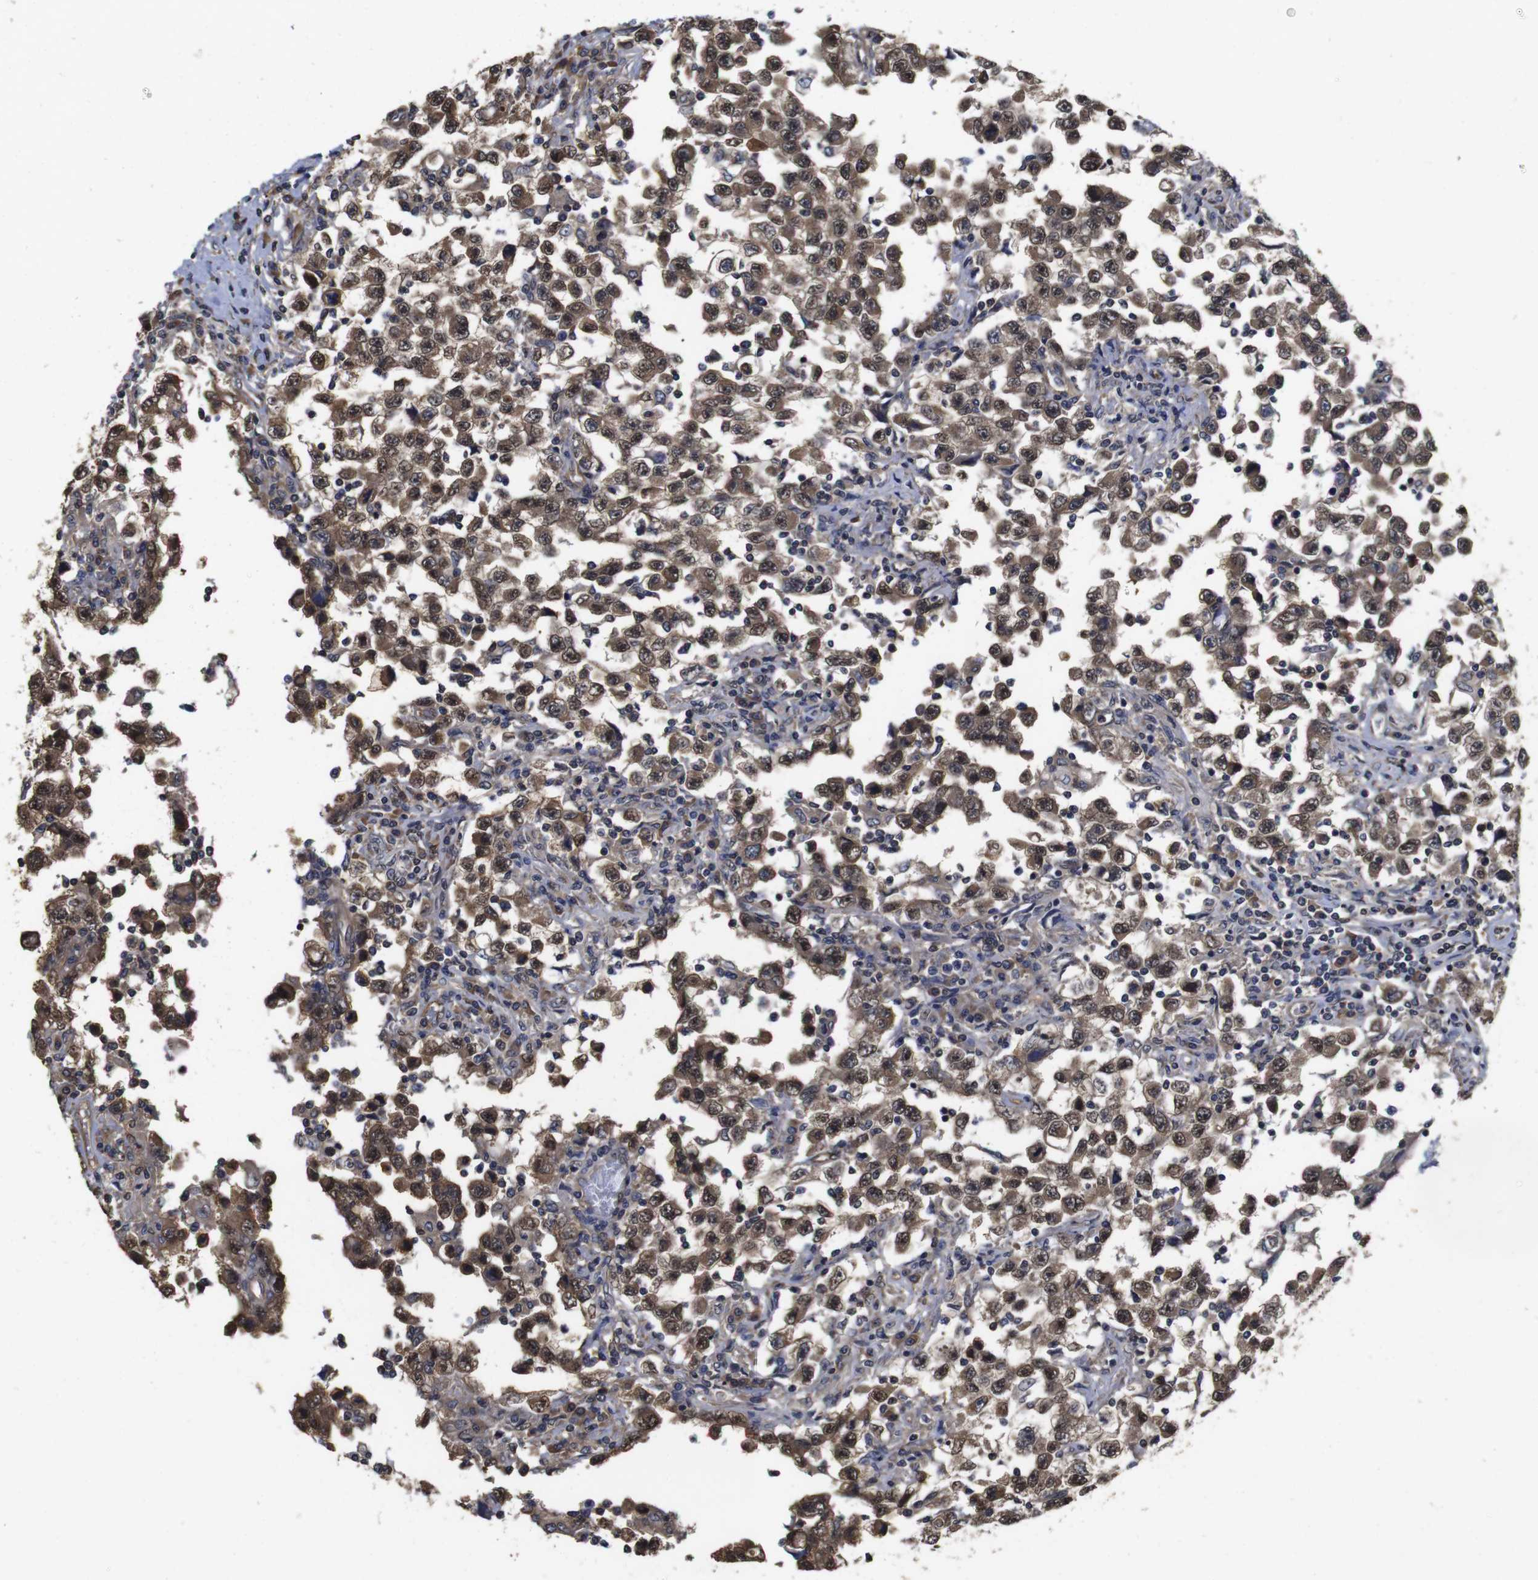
{"staining": {"intensity": "strong", "quantity": ">75%", "location": "cytoplasmic/membranous,nuclear"}, "tissue": "testis cancer", "cell_type": "Tumor cells", "image_type": "cancer", "snomed": [{"axis": "morphology", "description": "Carcinoma, Embryonal, NOS"}, {"axis": "topography", "description": "Testis"}], "caption": "IHC (DAB (3,3'-diaminobenzidine)) staining of human testis cancer shows strong cytoplasmic/membranous and nuclear protein staining in approximately >75% of tumor cells.", "gene": "SUMO3", "patient": {"sex": "male", "age": 21}}